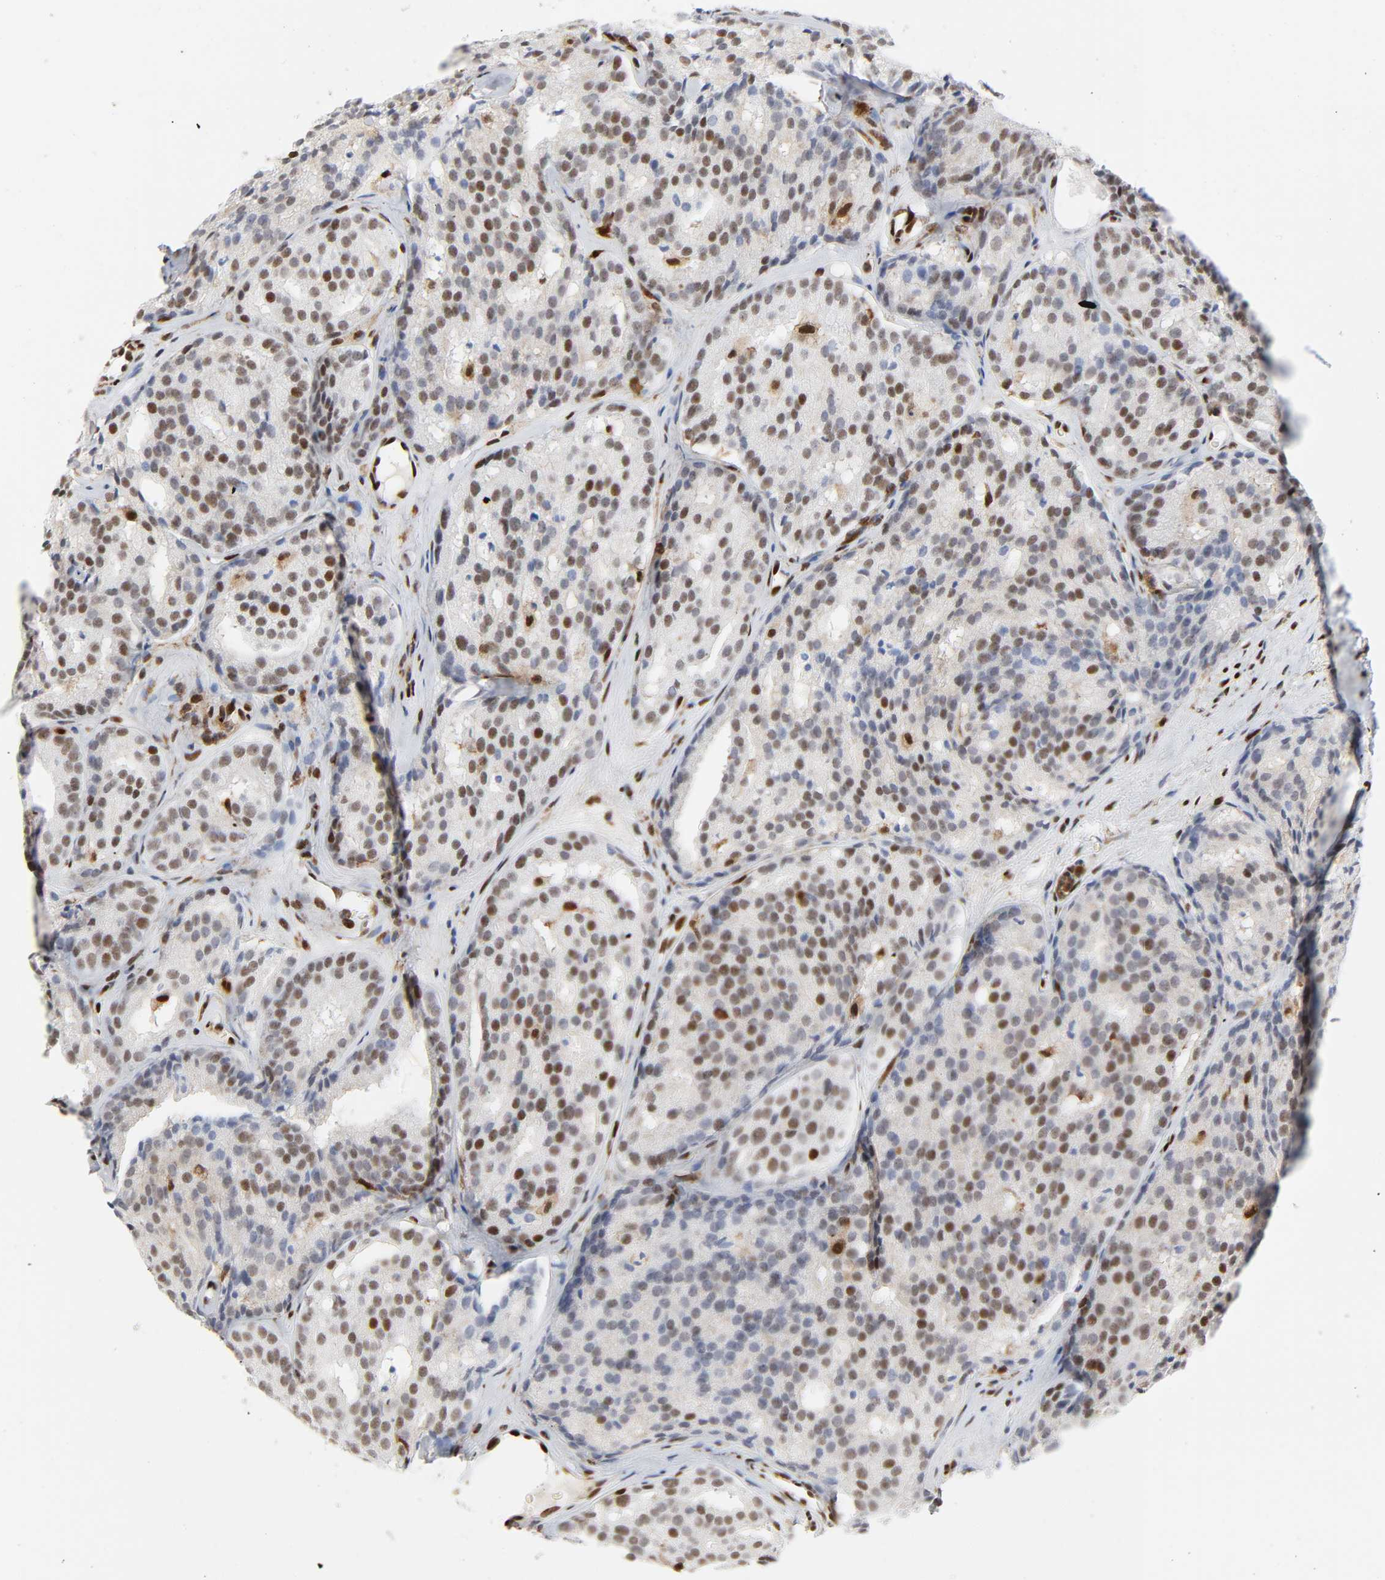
{"staining": {"intensity": "moderate", "quantity": "25%-75%", "location": "nuclear"}, "tissue": "prostate cancer", "cell_type": "Tumor cells", "image_type": "cancer", "snomed": [{"axis": "morphology", "description": "Adenocarcinoma, High grade"}, {"axis": "topography", "description": "Prostate"}], "caption": "IHC (DAB (3,3'-diaminobenzidine)) staining of human prostate cancer shows moderate nuclear protein expression in approximately 25%-75% of tumor cells. (DAB = brown stain, brightfield microscopy at high magnification).", "gene": "WAS", "patient": {"sex": "male", "age": 64}}